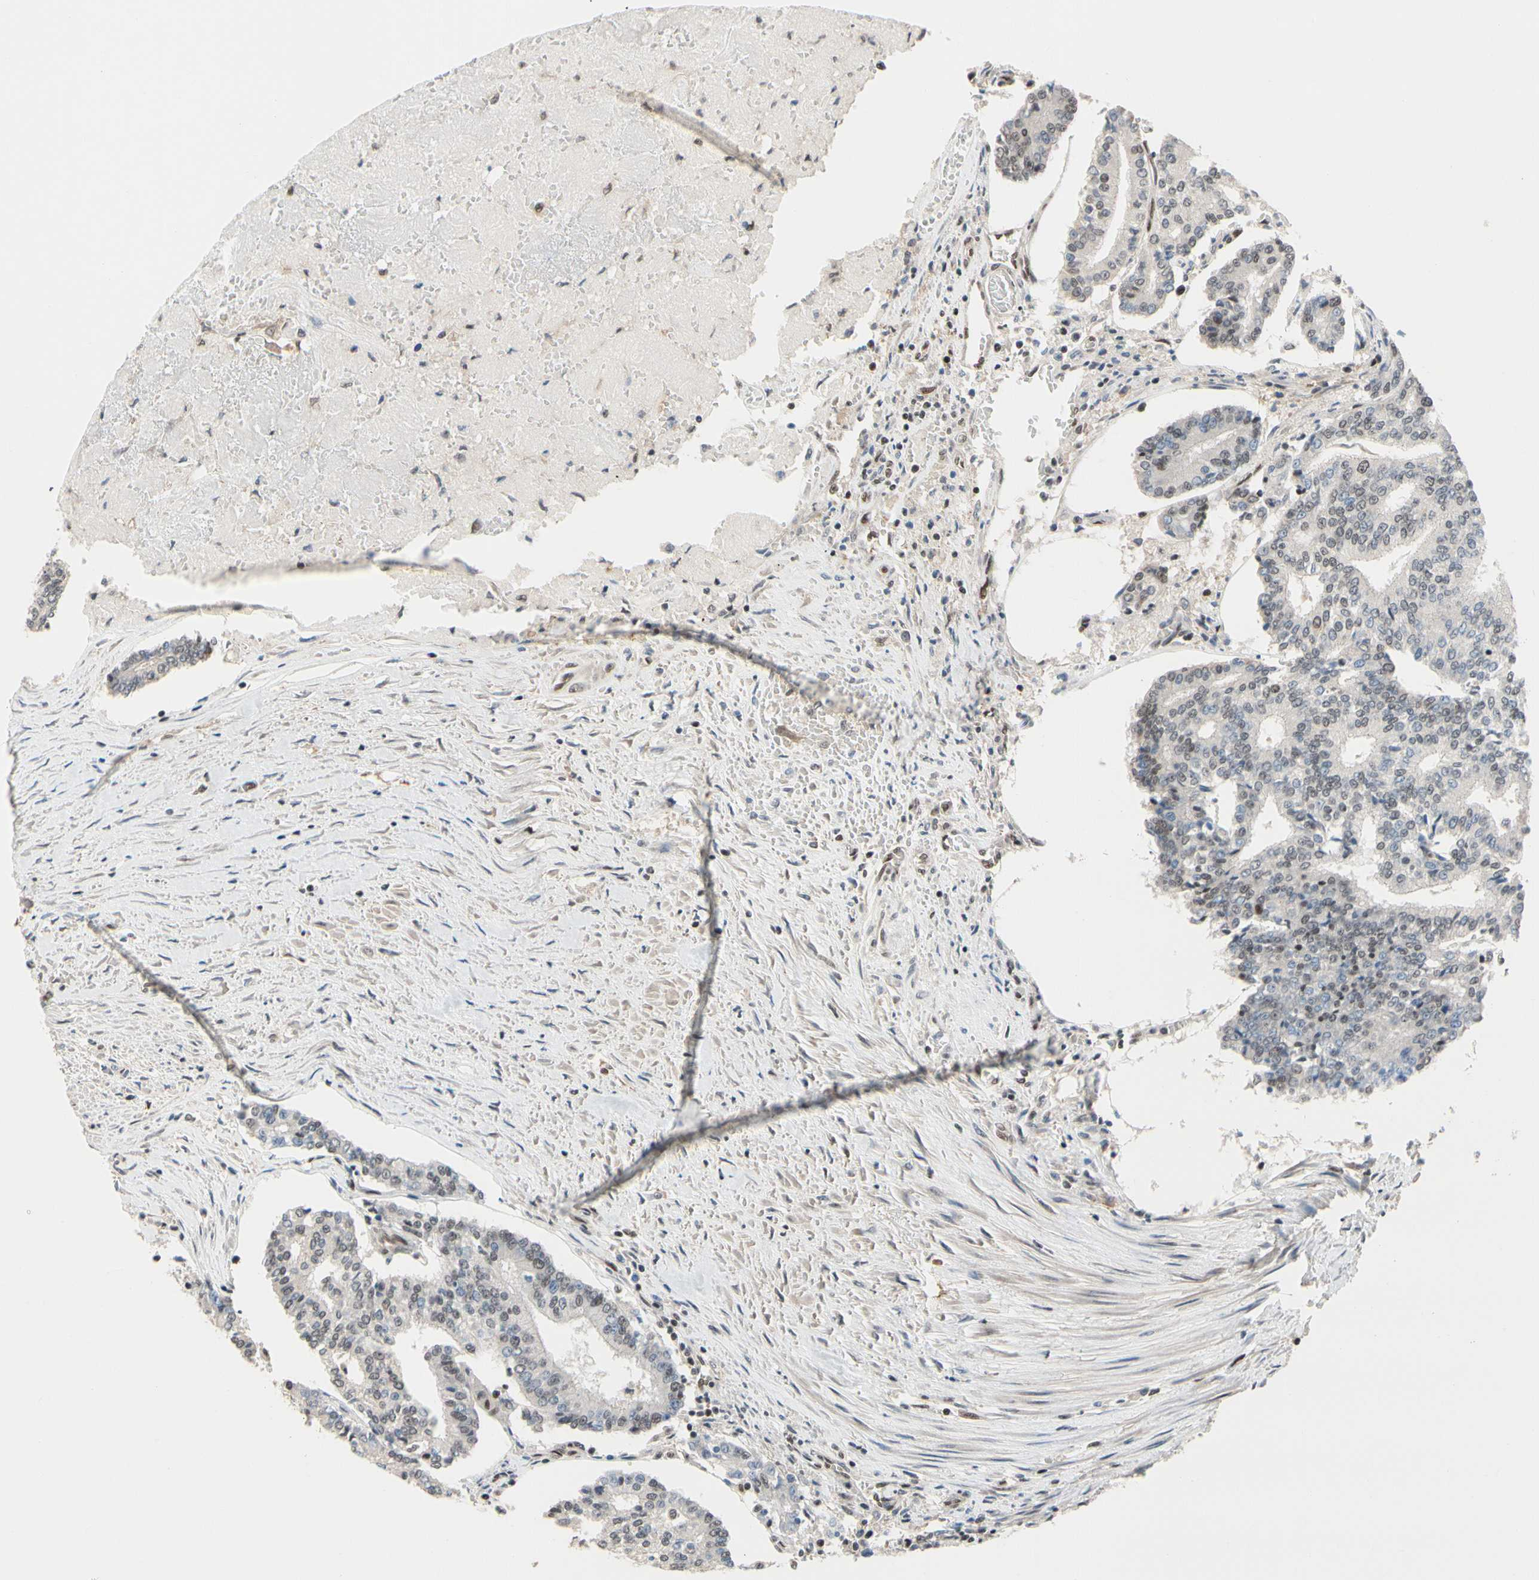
{"staining": {"intensity": "weak", "quantity": "25%-75%", "location": "nuclear"}, "tissue": "prostate cancer", "cell_type": "Tumor cells", "image_type": "cancer", "snomed": [{"axis": "morphology", "description": "Adenocarcinoma, High grade"}, {"axis": "topography", "description": "Prostate"}], "caption": "A low amount of weak nuclear expression is identified in about 25%-75% of tumor cells in prostate adenocarcinoma (high-grade) tissue. The staining is performed using DAB (3,3'-diaminobenzidine) brown chromogen to label protein expression. The nuclei are counter-stained blue using hematoxylin.", "gene": "TAF4", "patient": {"sex": "male", "age": 55}}